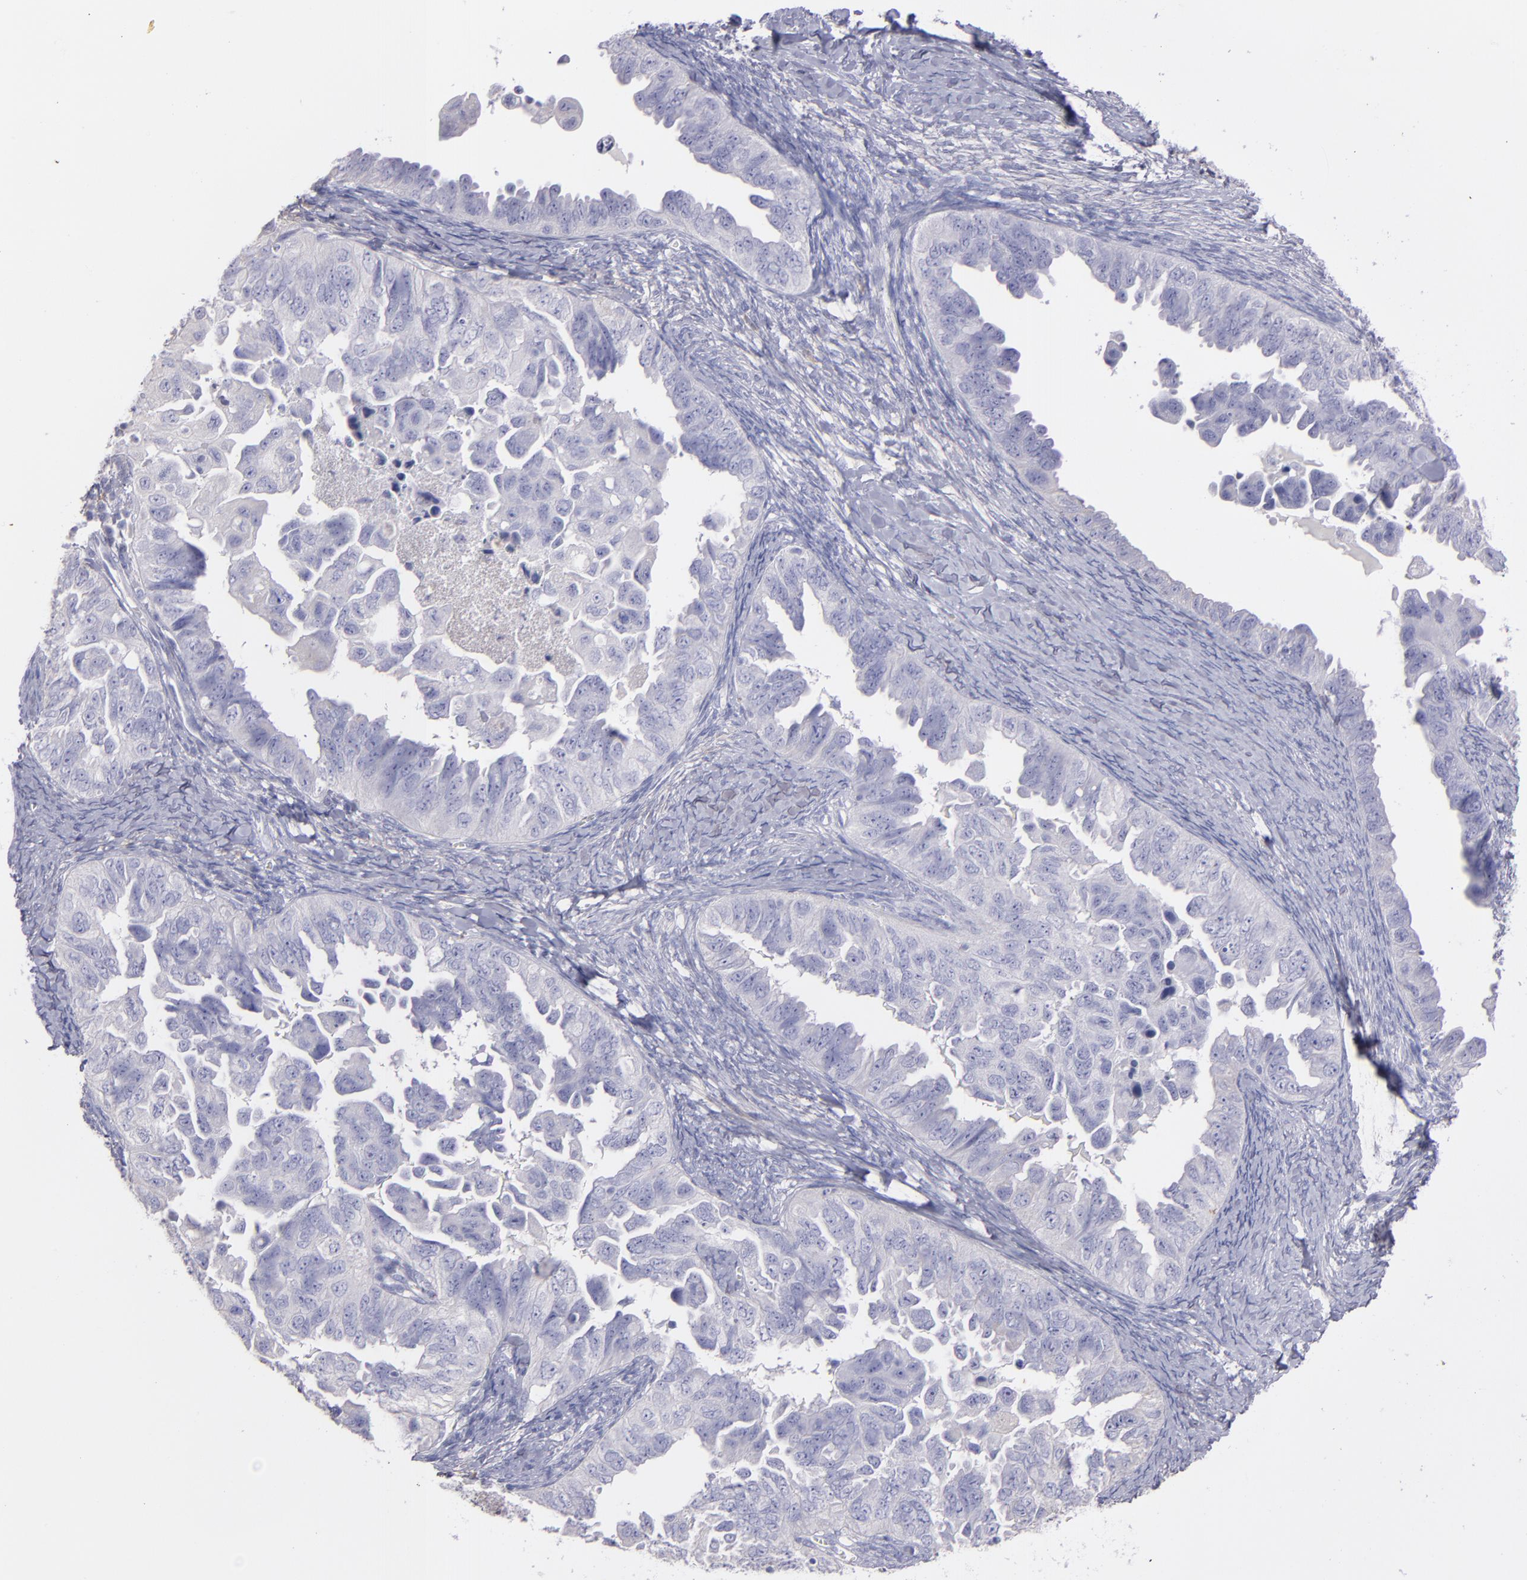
{"staining": {"intensity": "negative", "quantity": "none", "location": "none"}, "tissue": "ovarian cancer", "cell_type": "Tumor cells", "image_type": "cancer", "snomed": [{"axis": "morphology", "description": "Cystadenocarcinoma, serous, NOS"}, {"axis": "topography", "description": "Ovary"}], "caption": "Immunohistochemistry of human ovarian cancer (serous cystadenocarcinoma) shows no staining in tumor cells.", "gene": "SNAP25", "patient": {"sex": "female", "age": 82}}